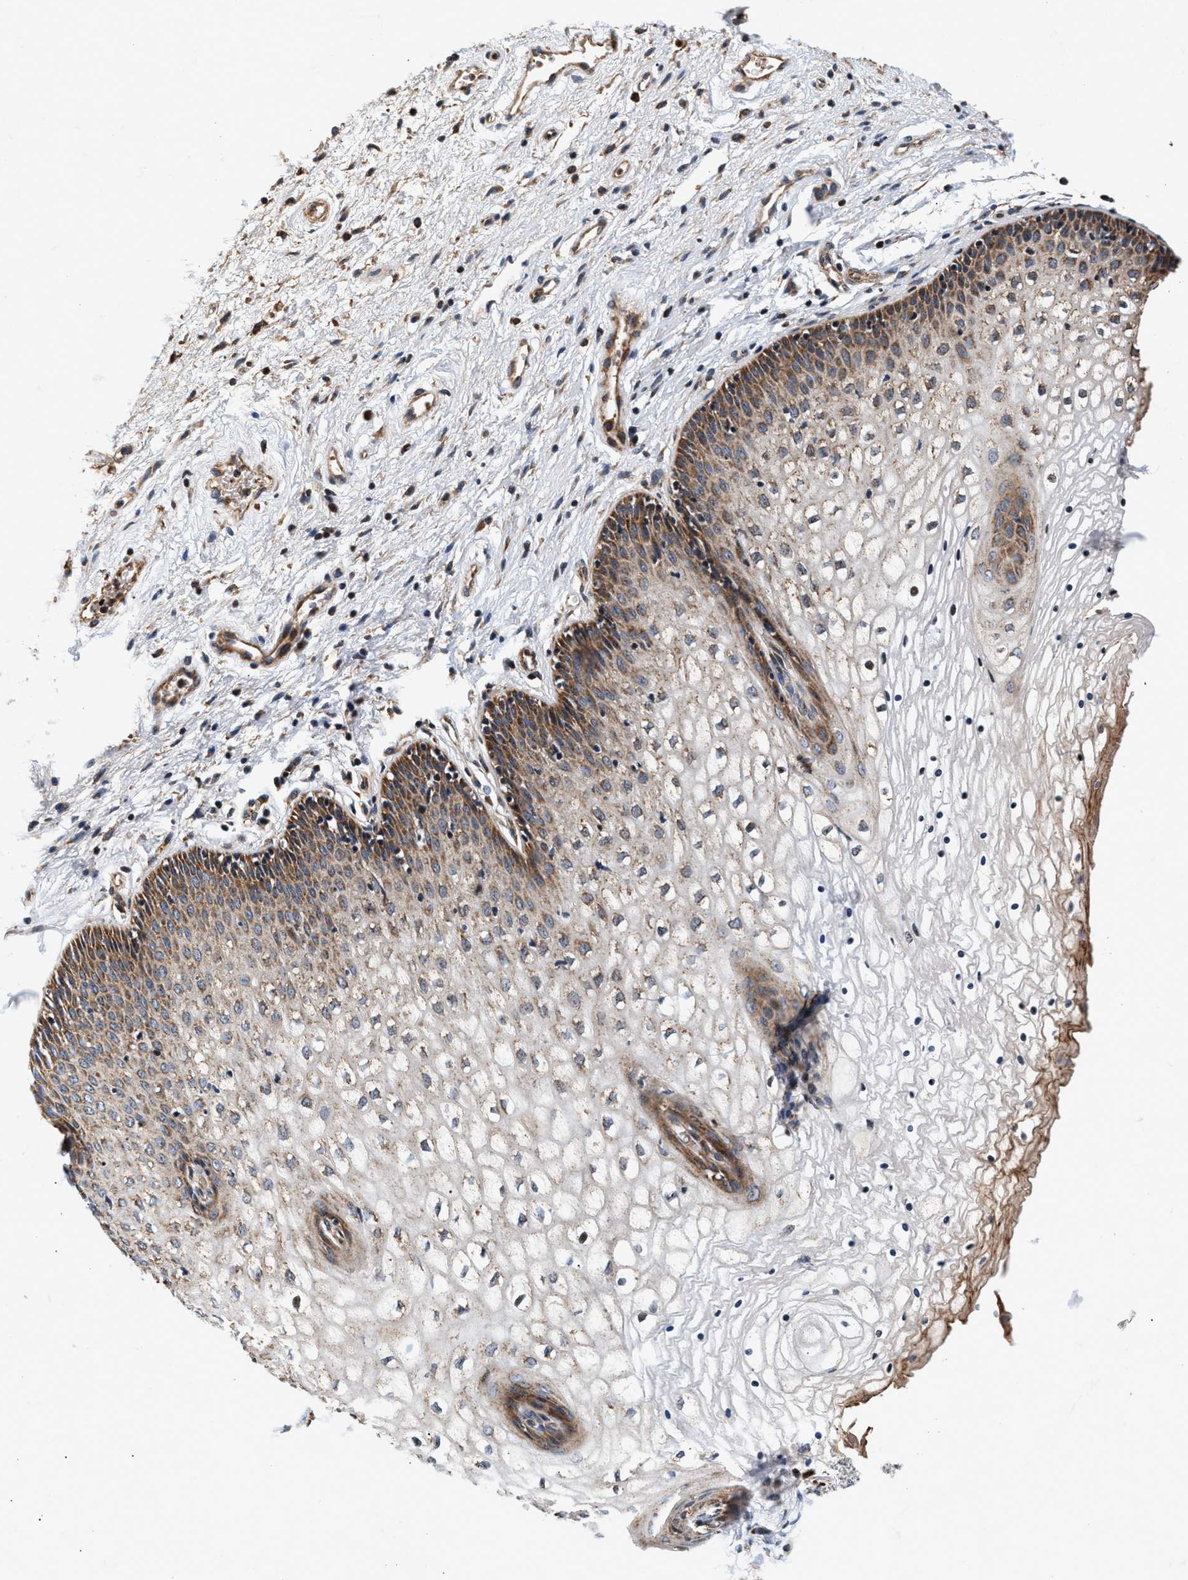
{"staining": {"intensity": "moderate", "quantity": ">75%", "location": "cytoplasmic/membranous"}, "tissue": "vagina", "cell_type": "Squamous epithelial cells", "image_type": "normal", "snomed": [{"axis": "morphology", "description": "Normal tissue, NOS"}, {"axis": "topography", "description": "Vagina"}], "caption": "Immunohistochemistry of benign vagina demonstrates medium levels of moderate cytoplasmic/membranous positivity in about >75% of squamous epithelial cells.", "gene": "SGK1", "patient": {"sex": "female", "age": 34}}